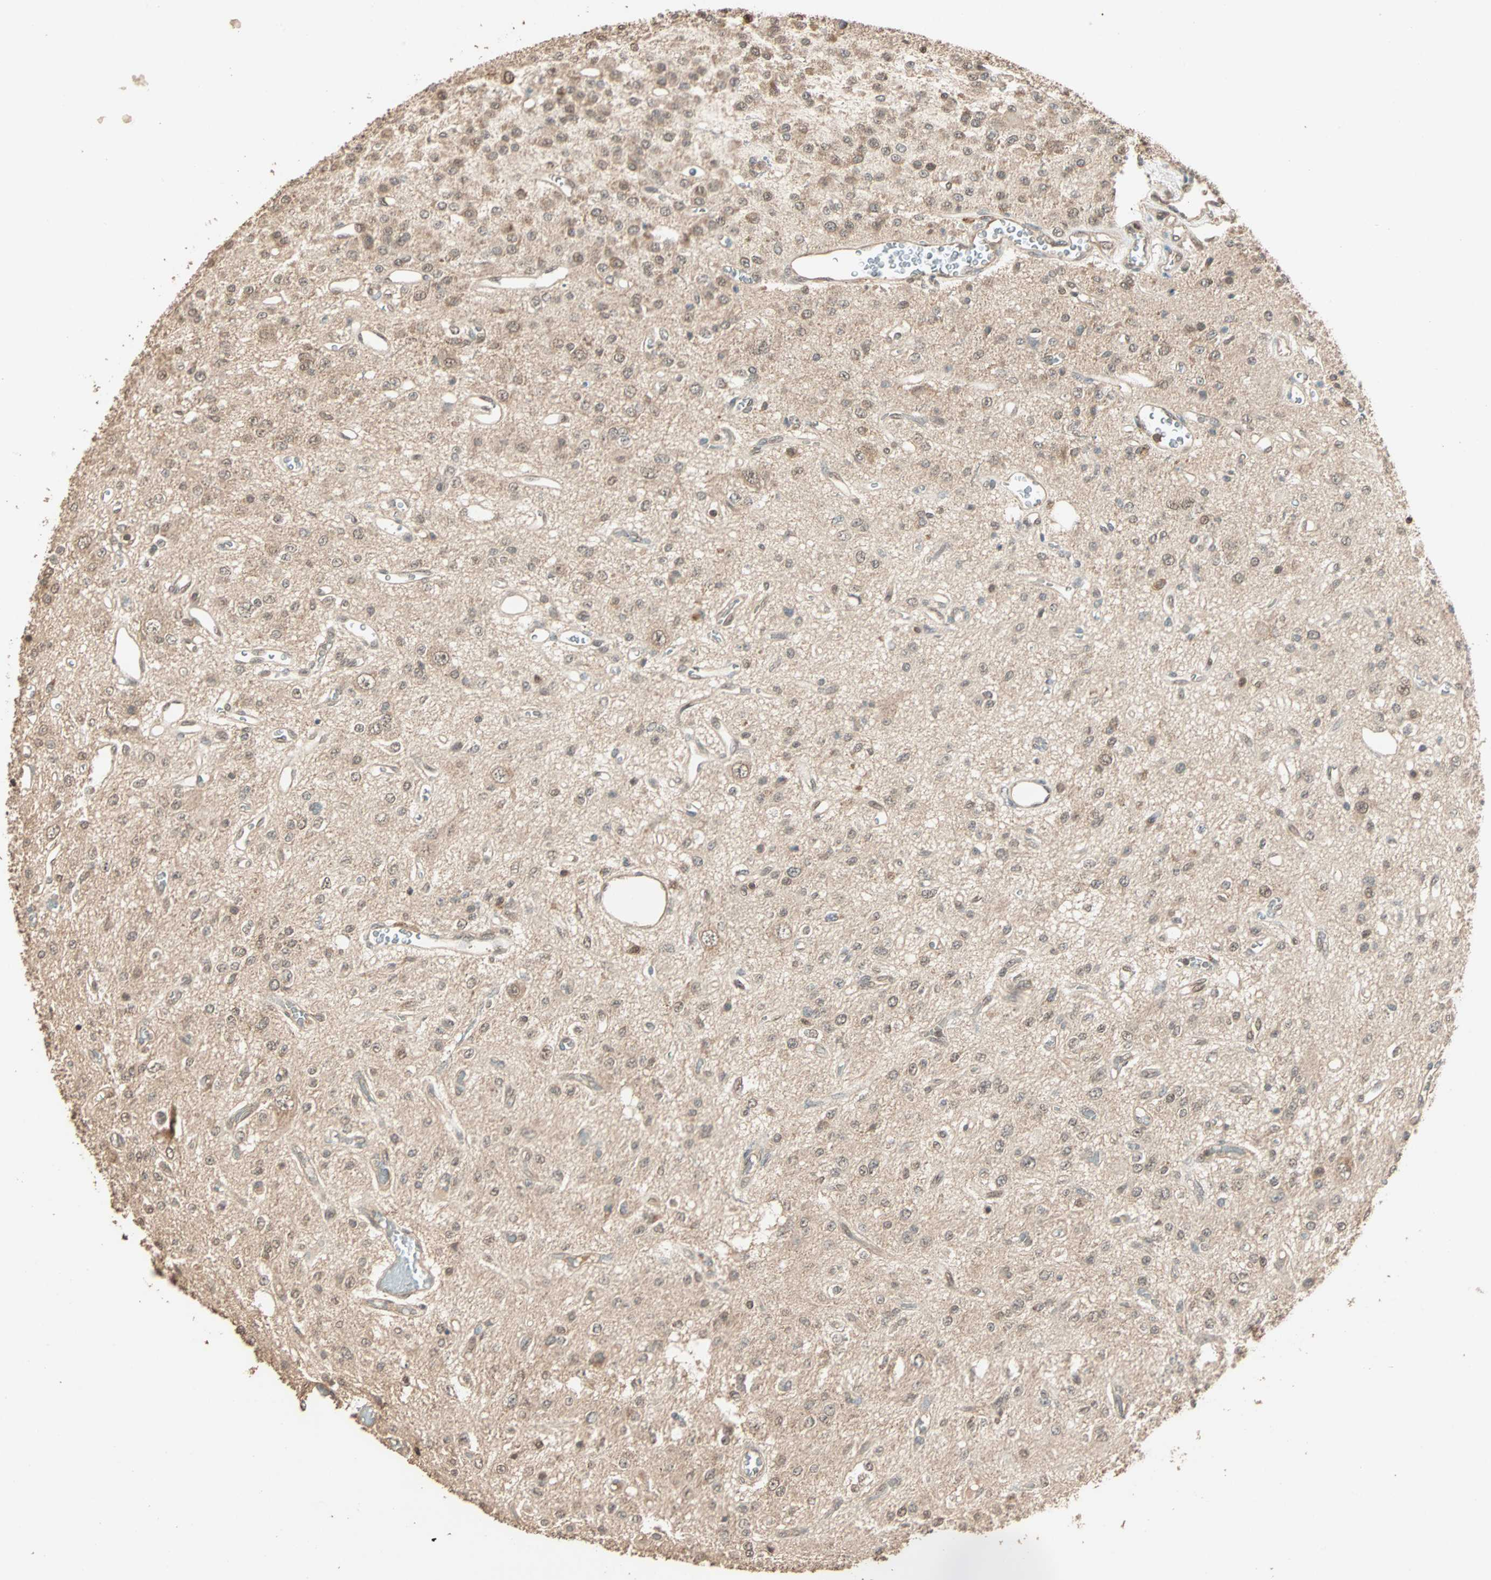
{"staining": {"intensity": "weak", "quantity": ">75%", "location": "cytoplasmic/membranous,nuclear"}, "tissue": "glioma", "cell_type": "Tumor cells", "image_type": "cancer", "snomed": [{"axis": "morphology", "description": "Glioma, malignant, Low grade"}, {"axis": "topography", "description": "Brain"}], "caption": "There is low levels of weak cytoplasmic/membranous and nuclear expression in tumor cells of malignant glioma (low-grade), as demonstrated by immunohistochemical staining (brown color).", "gene": "ZBTB33", "patient": {"sex": "male", "age": 38}}